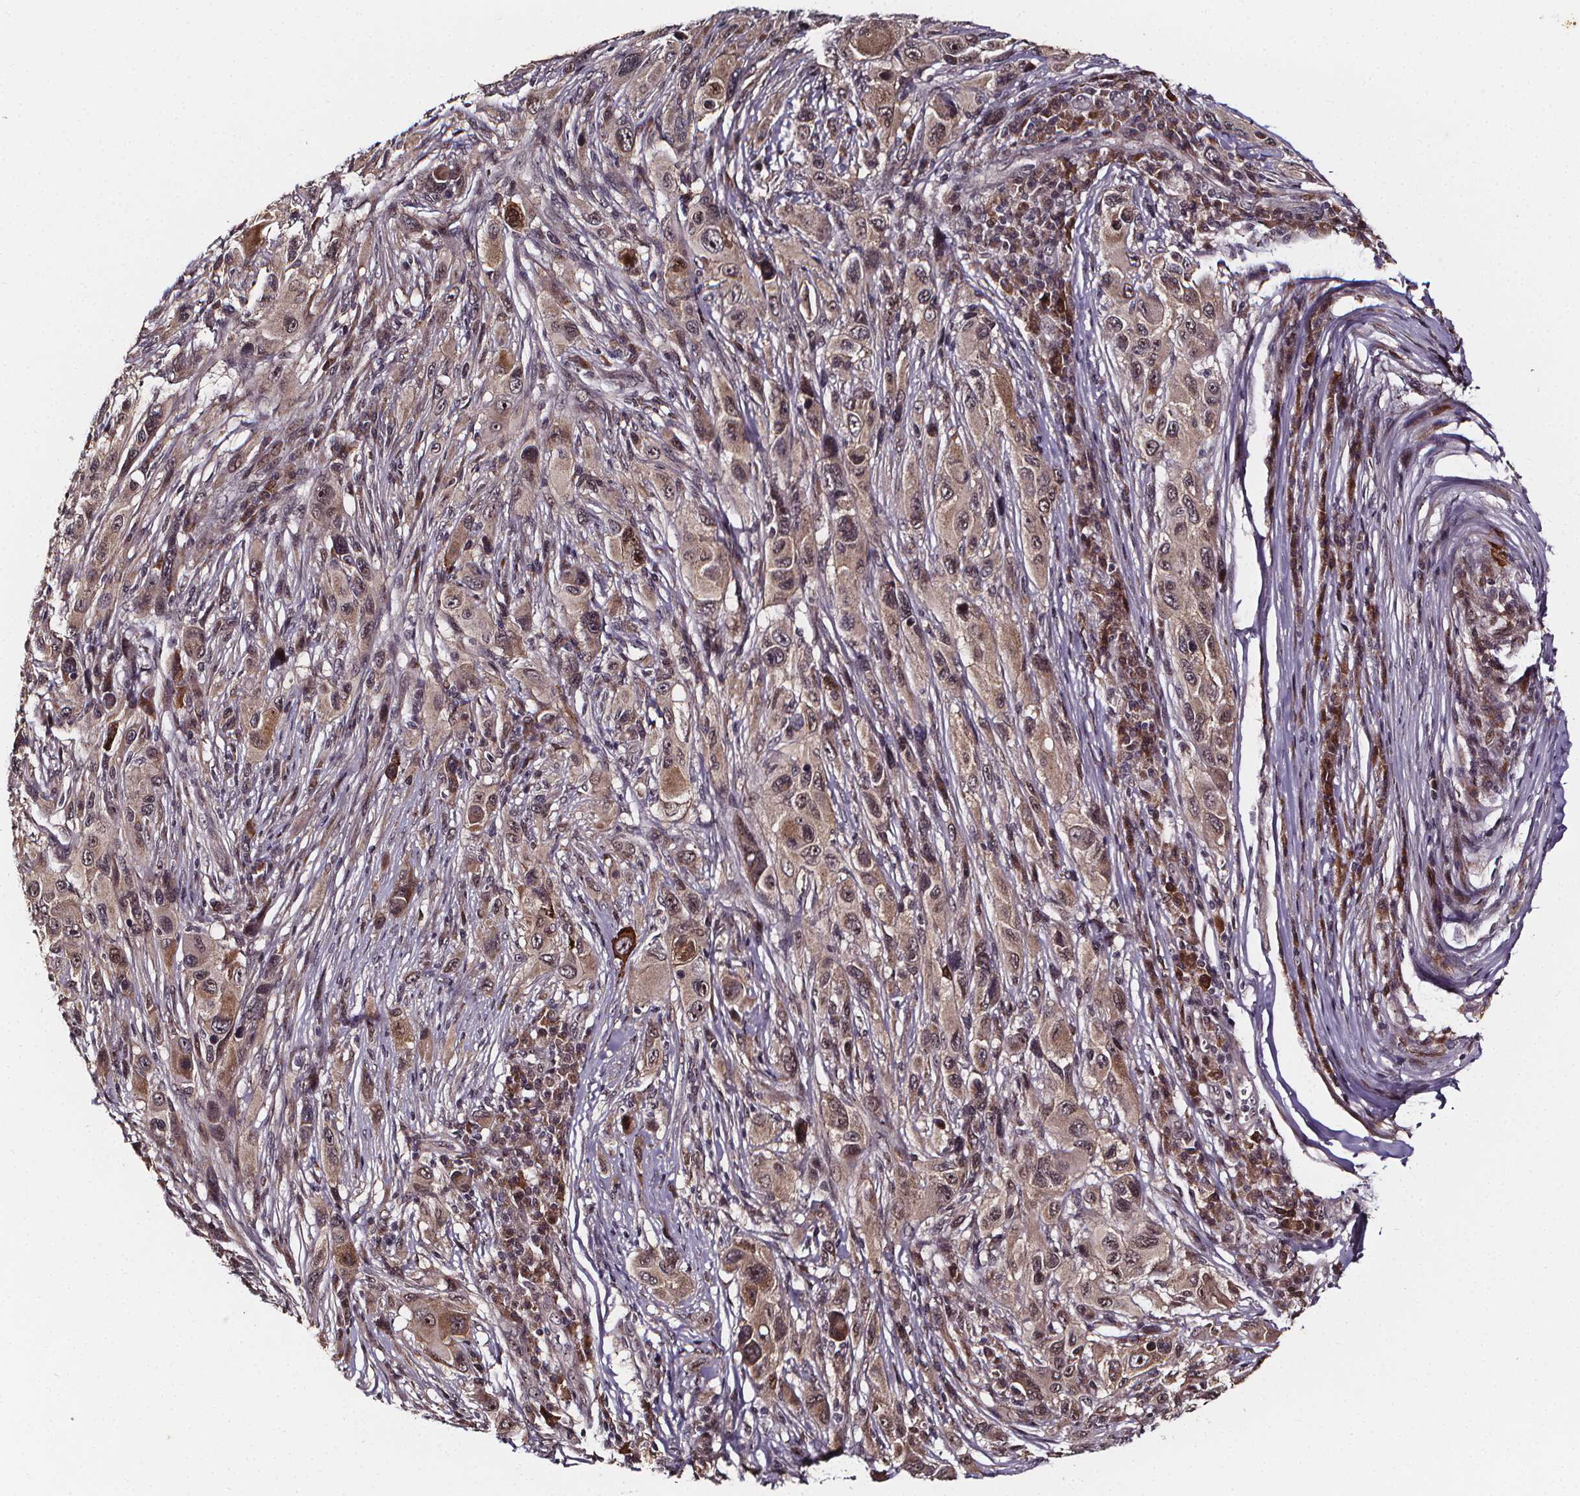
{"staining": {"intensity": "weak", "quantity": "25%-75%", "location": "cytoplasmic/membranous,nuclear"}, "tissue": "melanoma", "cell_type": "Tumor cells", "image_type": "cancer", "snomed": [{"axis": "morphology", "description": "Malignant melanoma, NOS"}, {"axis": "topography", "description": "Skin"}], "caption": "Weak cytoplasmic/membranous and nuclear protein positivity is present in approximately 25%-75% of tumor cells in malignant melanoma.", "gene": "DDIT3", "patient": {"sex": "male", "age": 53}}